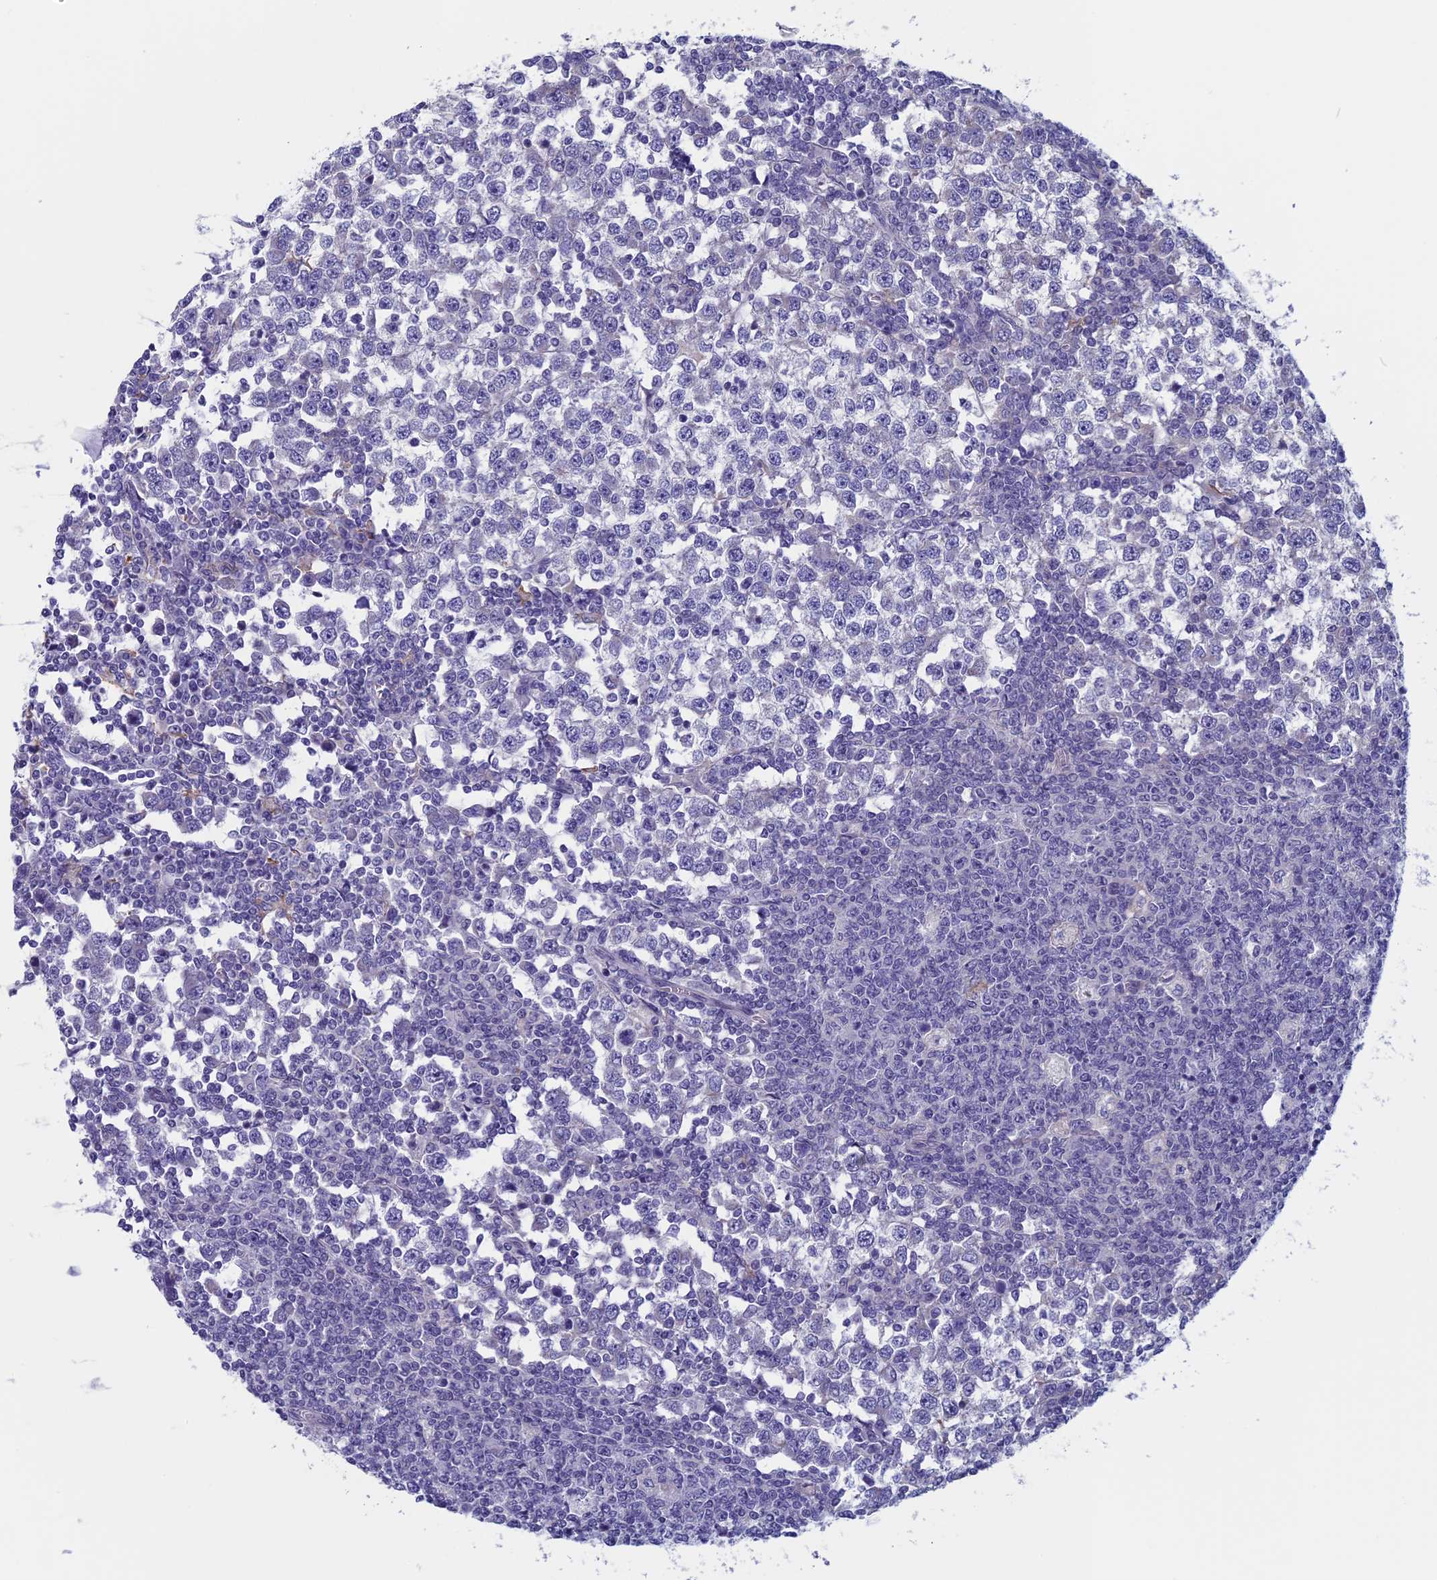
{"staining": {"intensity": "negative", "quantity": "none", "location": "none"}, "tissue": "testis cancer", "cell_type": "Tumor cells", "image_type": "cancer", "snomed": [{"axis": "morphology", "description": "Seminoma, NOS"}, {"axis": "topography", "description": "Testis"}], "caption": "The immunohistochemistry (IHC) histopathology image has no significant staining in tumor cells of testis cancer (seminoma) tissue.", "gene": "CNOT6L", "patient": {"sex": "male", "age": 65}}